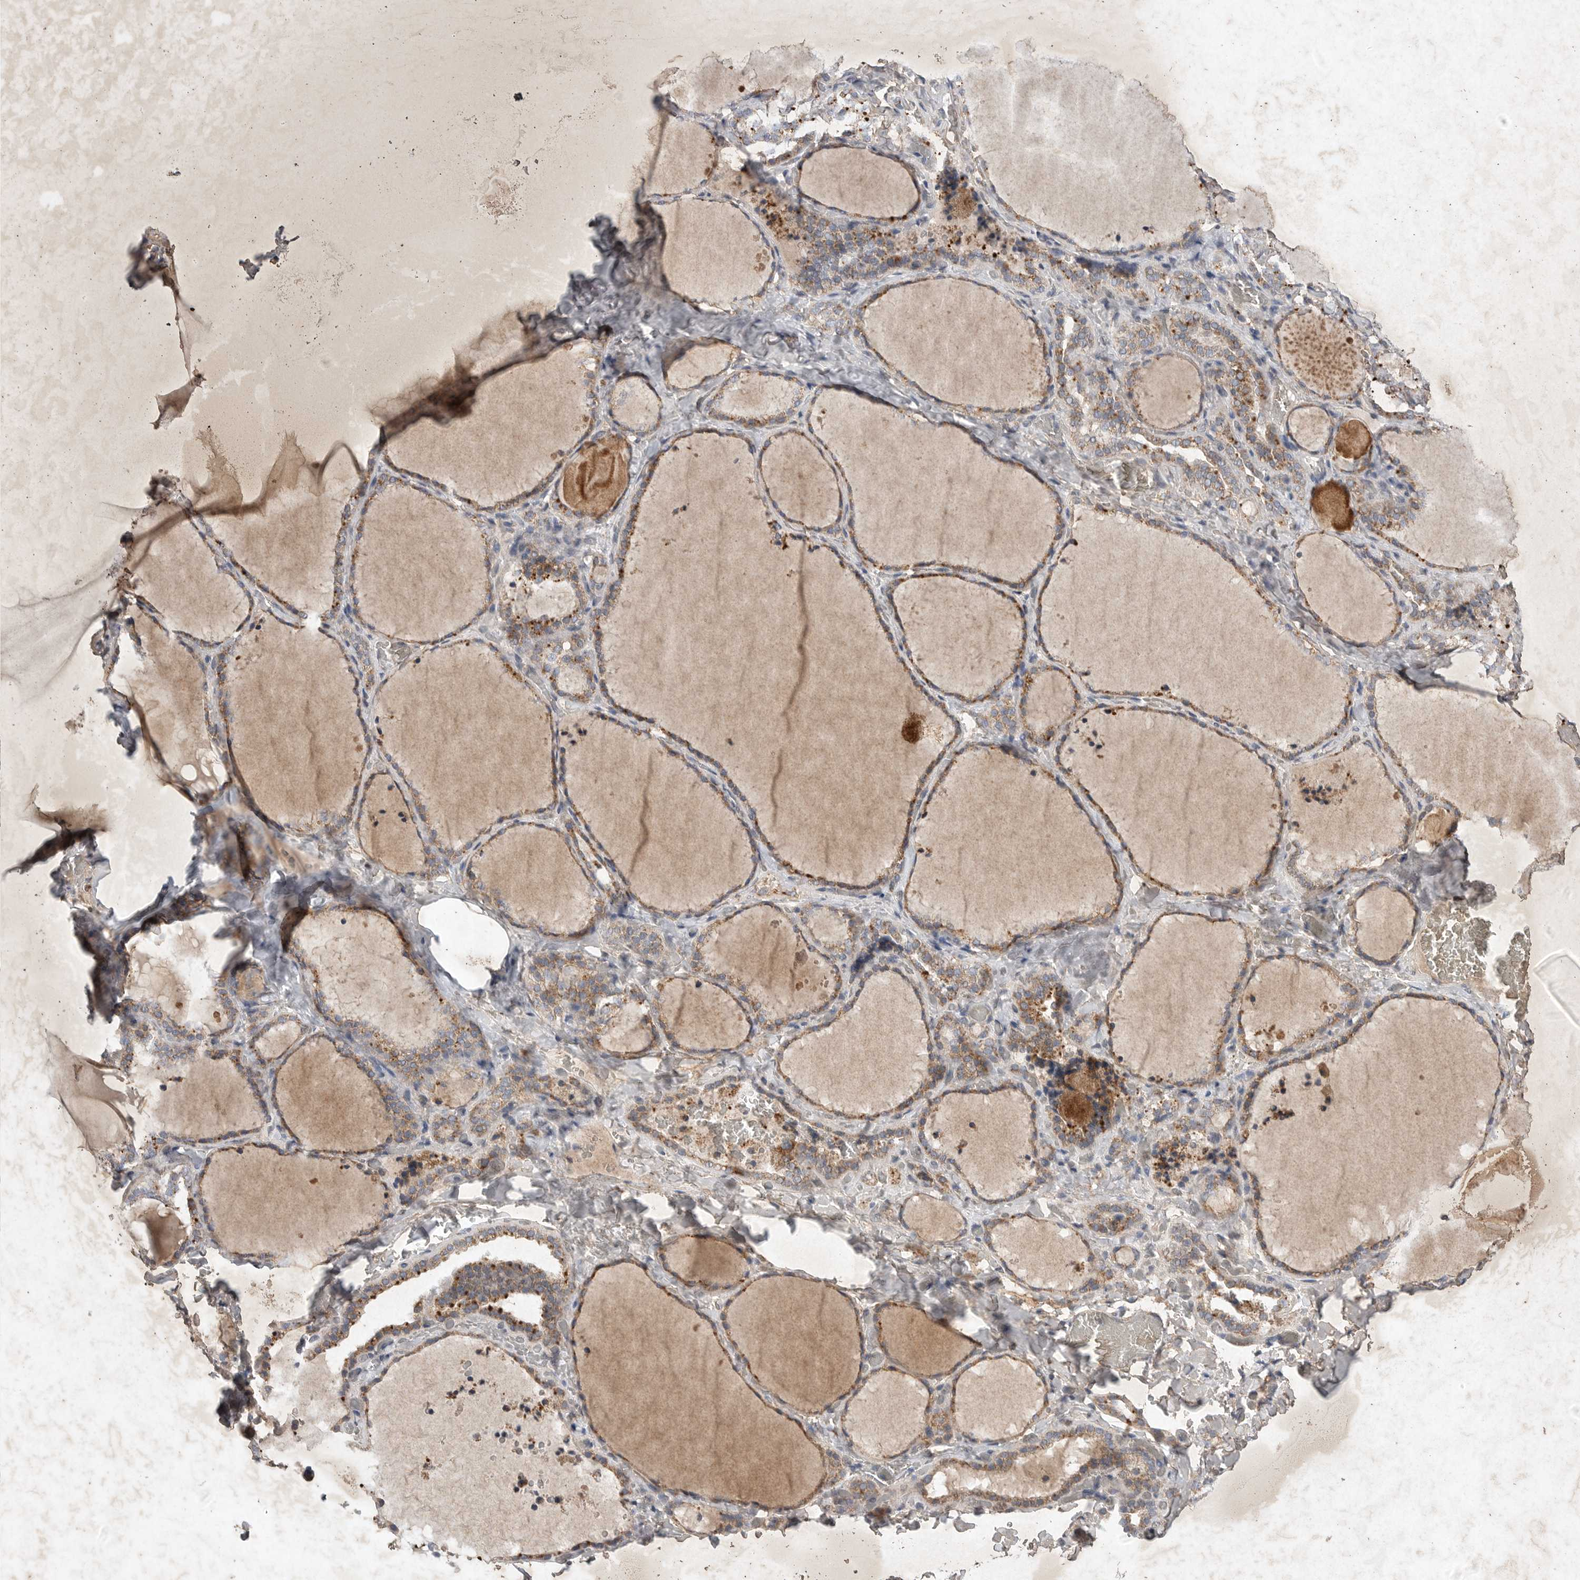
{"staining": {"intensity": "moderate", "quantity": ">75%", "location": "cytoplasmic/membranous"}, "tissue": "thyroid gland", "cell_type": "Glandular cells", "image_type": "normal", "snomed": [{"axis": "morphology", "description": "Normal tissue, NOS"}, {"axis": "topography", "description": "Thyroid gland"}], "caption": "A photomicrograph of thyroid gland stained for a protein exhibits moderate cytoplasmic/membranous brown staining in glandular cells. (IHC, brightfield microscopy, high magnification).", "gene": "DDR1", "patient": {"sex": "female", "age": 22}}